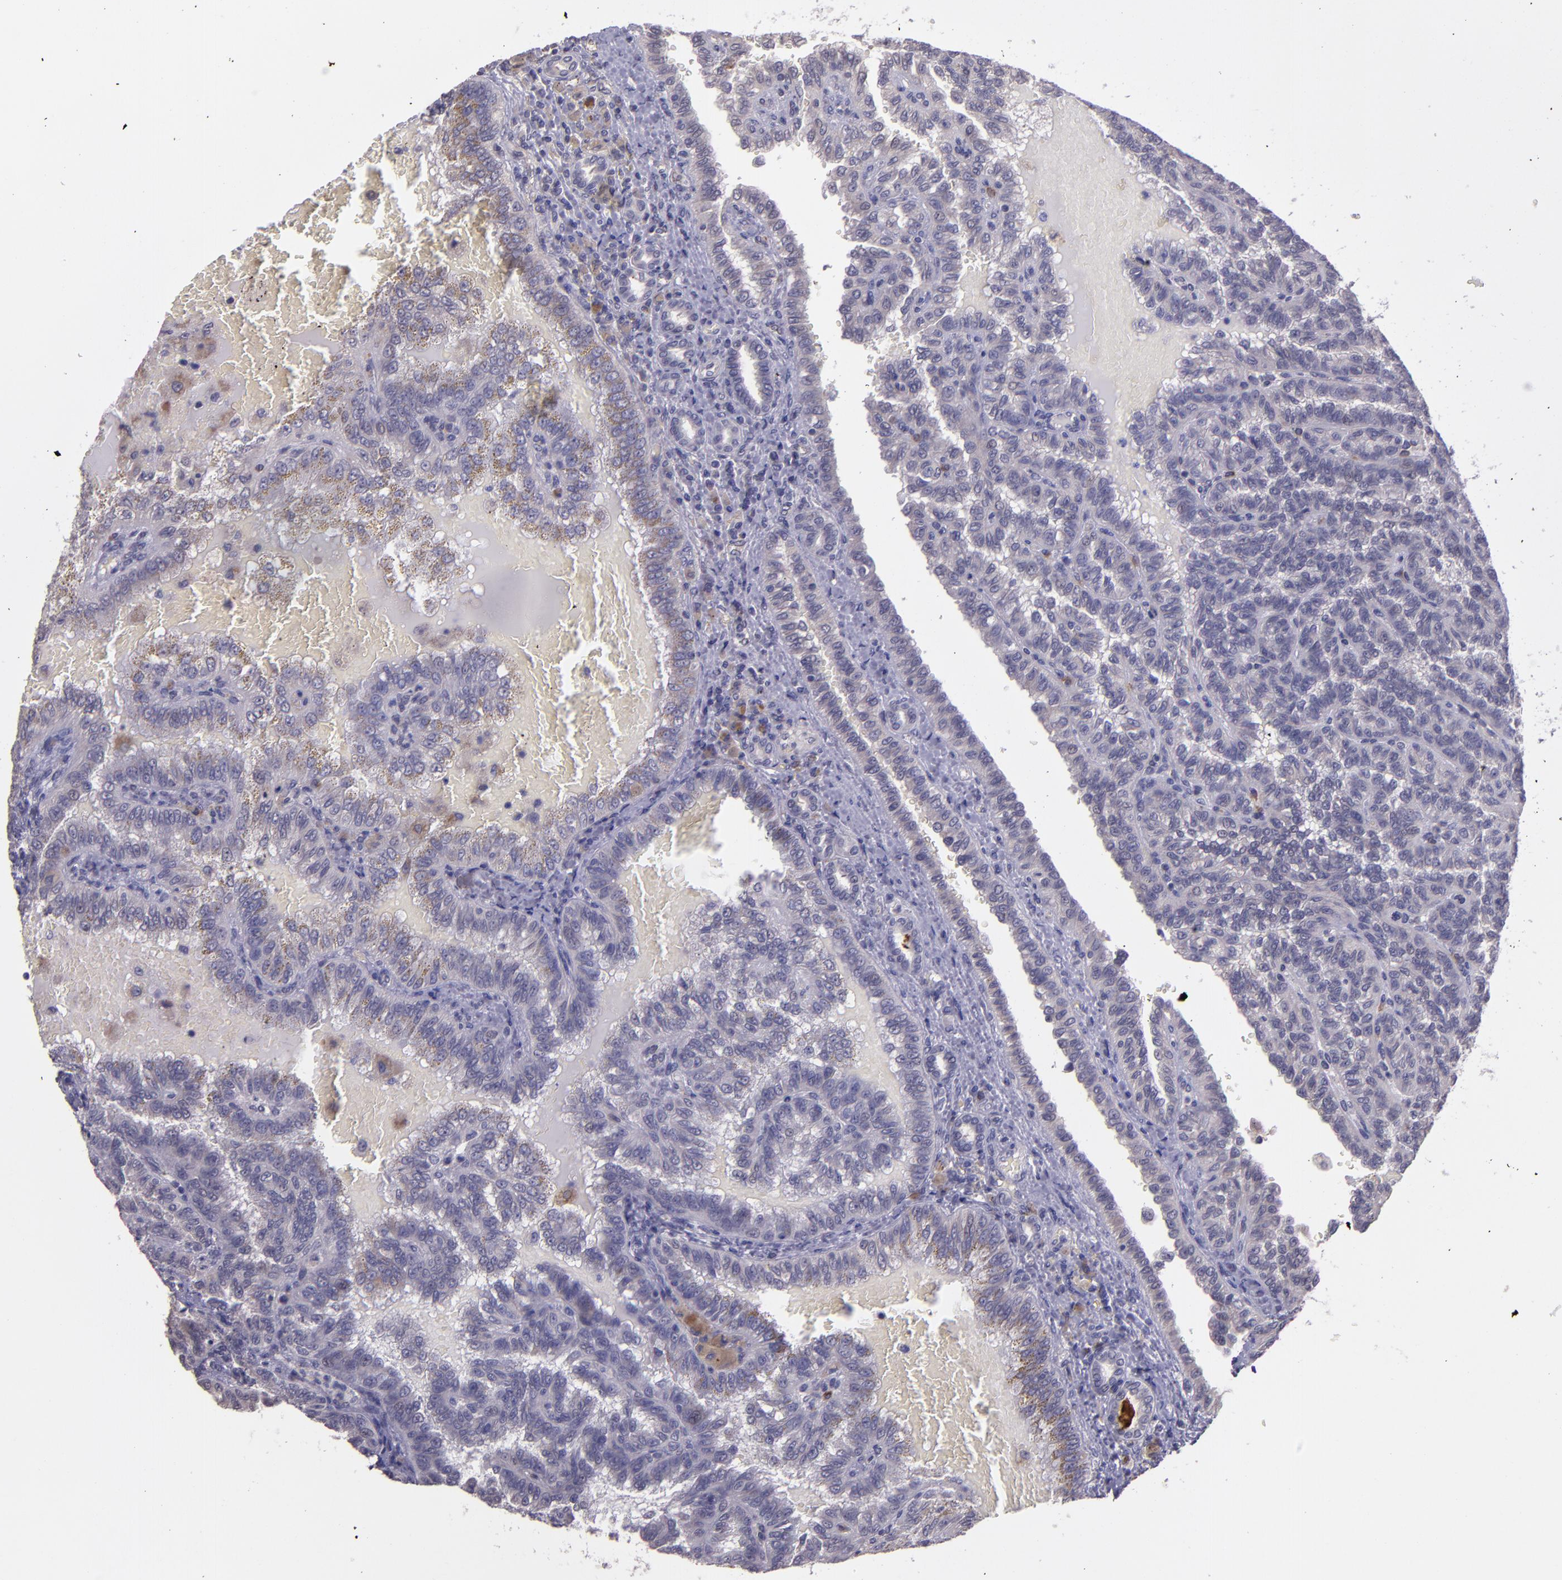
{"staining": {"intensity": "negative", "quantity": "none", "location": "none"}, "tissue": "renal cancer", "cell_type": "Tumor cells", "image_type": "cancer", "snomed": [{"axis": "morphology", "description": "Inflammation, NOS"}, {"axis": "morphology", "description": "Adenocarcinoma, NOS"}, {"axis": "topography", "description": "Kidney"}], "caption": "Immunohistochemistry histopathology image of neoplastic tissue: renal cancer stained with DAB shows no significant protein positivity in tumor cells.", "gene": "TAF7L", "patient": {"sex": "male", "age": 68}}